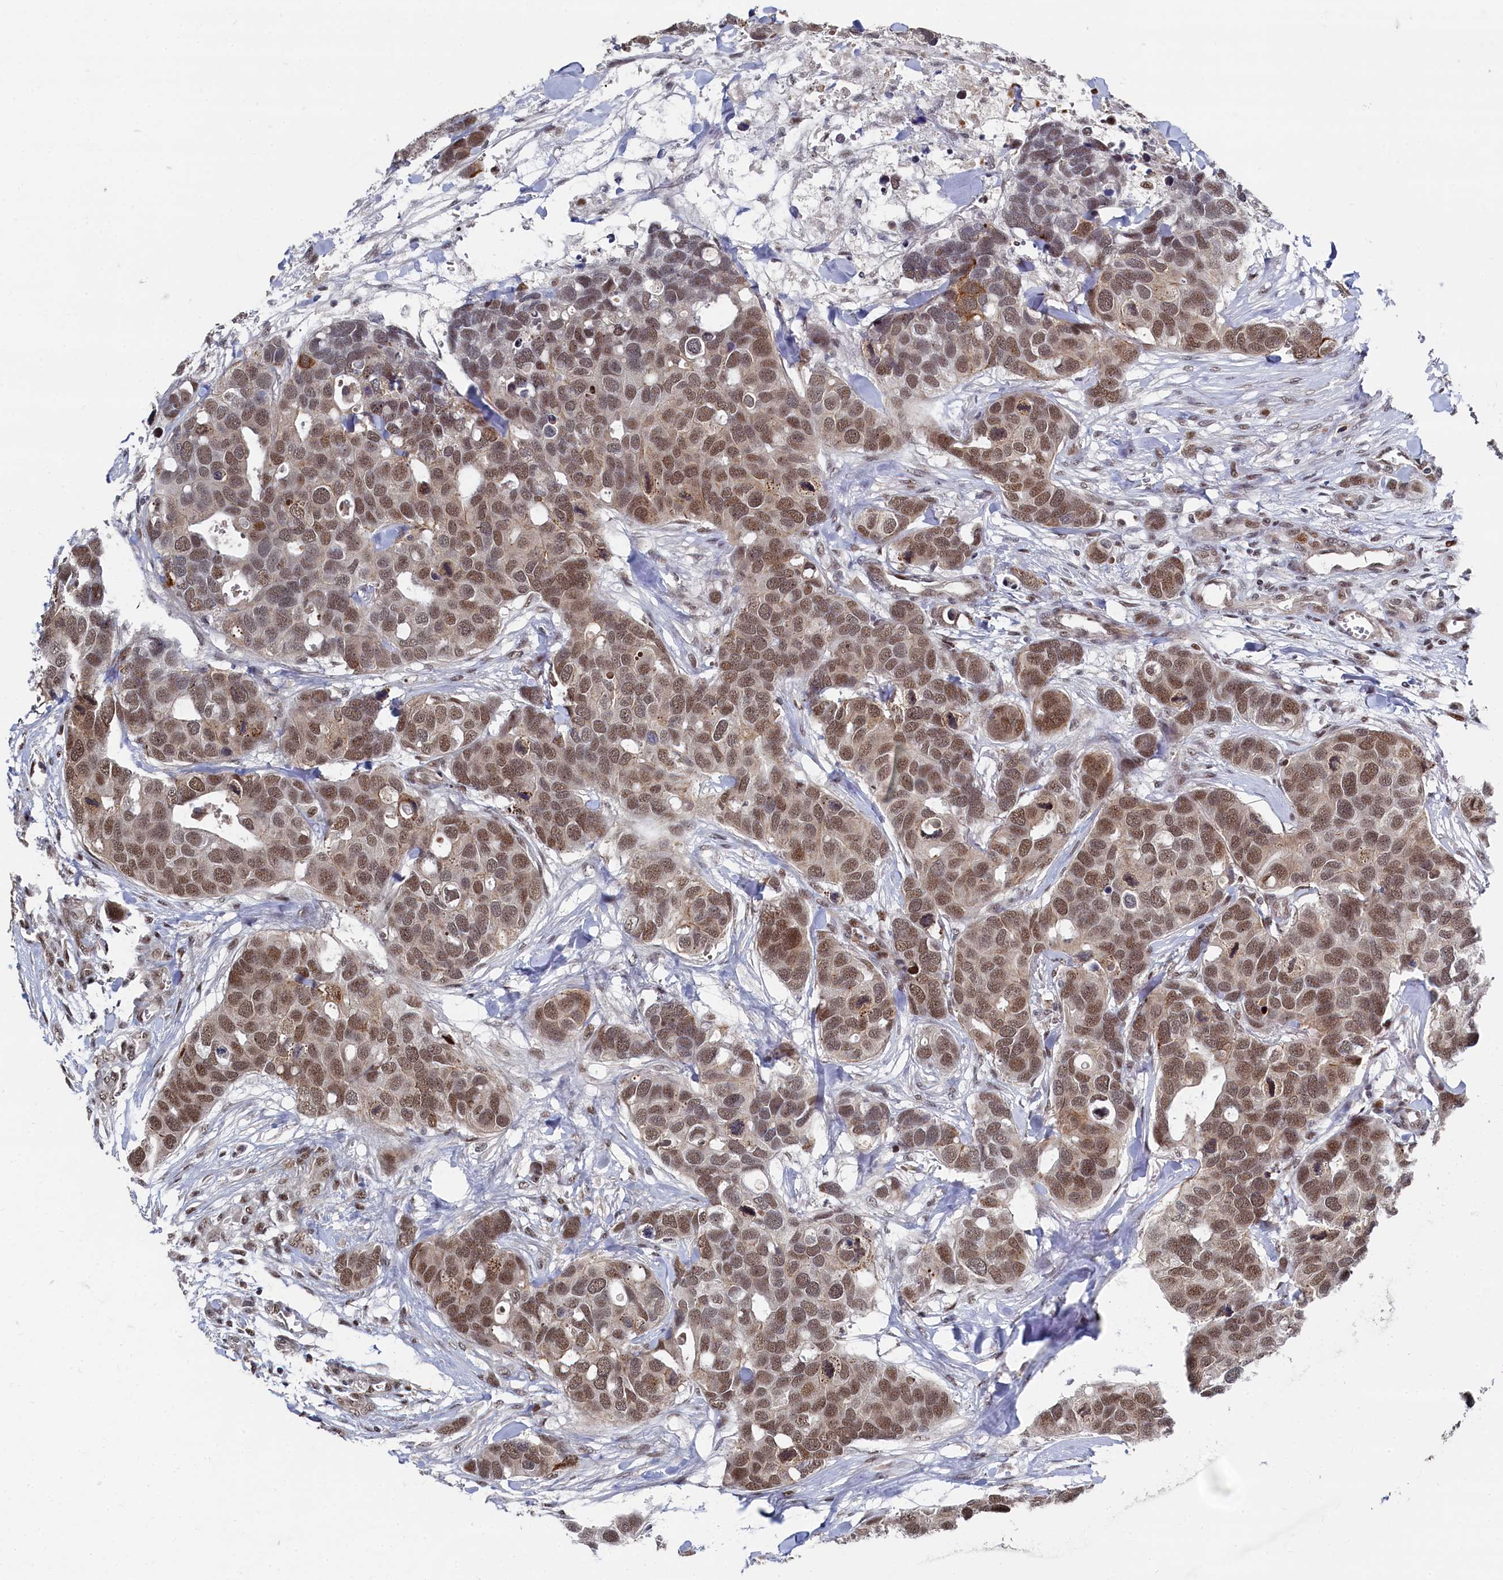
{"staining": {"intensity": "moderate", "quantity": ">75%", "location": "nuclear"}, "tissue": "breast cancer", "cell_type": "Tumor cells", "image_type": "cancer", "snomed": [{"axis": "morphology", "description": "Duct carcinoma"}, {"axis": "topography", "description": "Breast"}], "caption": "Moderate nuclear protein expression is seen in approximately >75% of tumor cells in breast cancer (intraductal carcinoma).", "gene": "BUB3", "patient": {"sex": "female", "age": 83}}